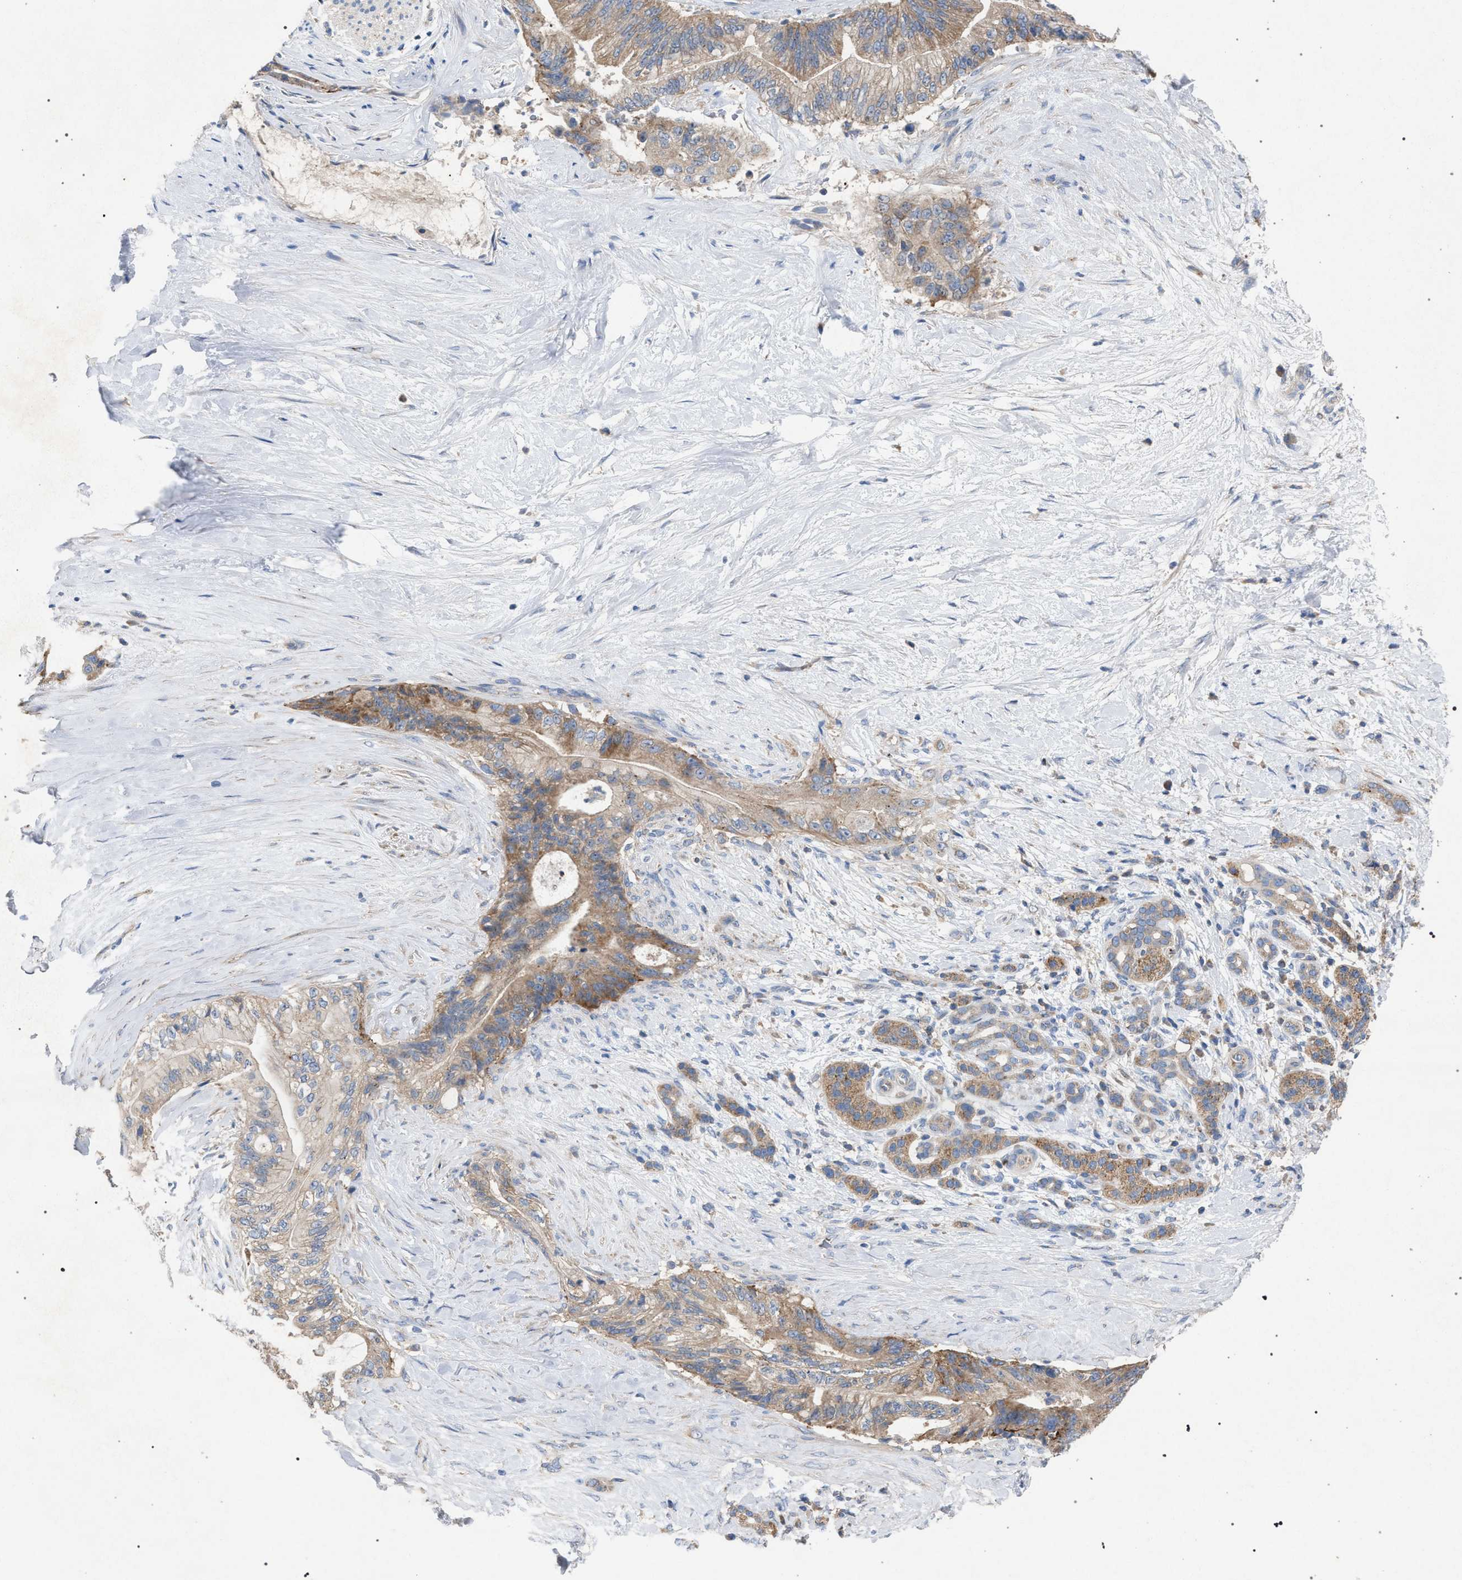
{"staining": {"intensity": "moderate", "quantity": ">75%", "location": "cytoplasmic/membranous"}, "tissue": "pancreatic cancer", "cell_type": "Tumor cells", "image_type": "cancer", "snomed": [{"axis": "morphology", "description": "Adenocarcinoma, NOS"}, {"axis": "topography", "description": "Pancreas"}], "caption": "IHC (DAB (3,3'-diaminobenzidine)) staining of human adenocarcinoma (pancreatic) displays moderate cytoplasmic/membranous protein staining in about >75% of tumor cells.", "gene": "VPS13A", "patient": {"sex": "male", "age": 59}}